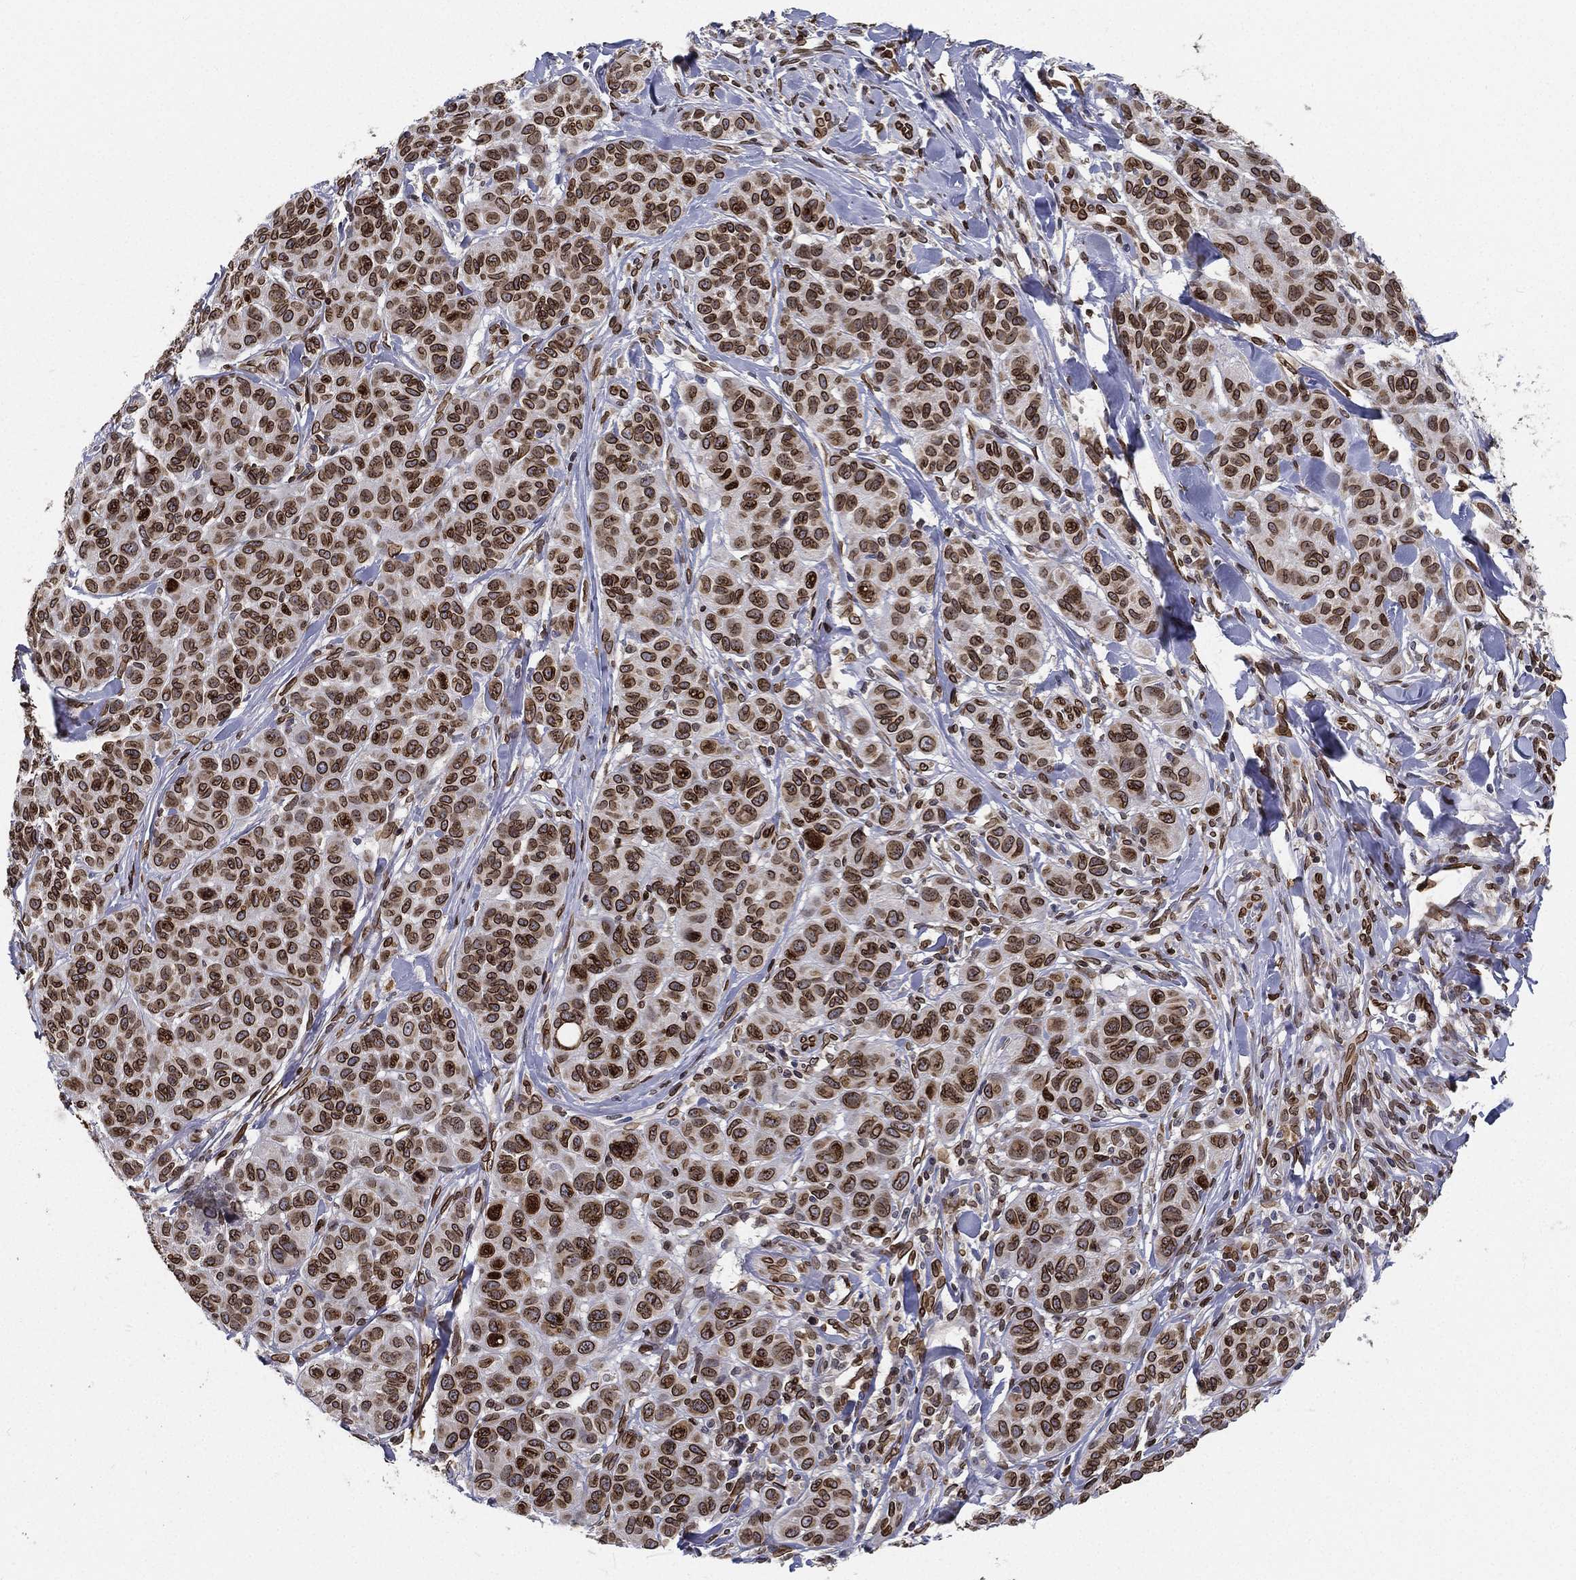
{"staining": {"intensity": "strong", "quantity": ">75%", "location": "cytoplasmic/membranous,nuclear"}, "tissue": "melanoma", "cell_type": "Tumor cells", "image_type": "cancer", "snomed": [{"axis": "morphology", "description": "Malignant melanoma, NOS"}, {"axis": "topography", "description": "Skin"}], "caption": "A histopathology image of human melanoma stained for a protein displays strong cytoplasmic/membranous and nuclear brown staining in tumor cells.", "gene": "PALB2", "patient": {"sex": "male", "age": 79}}